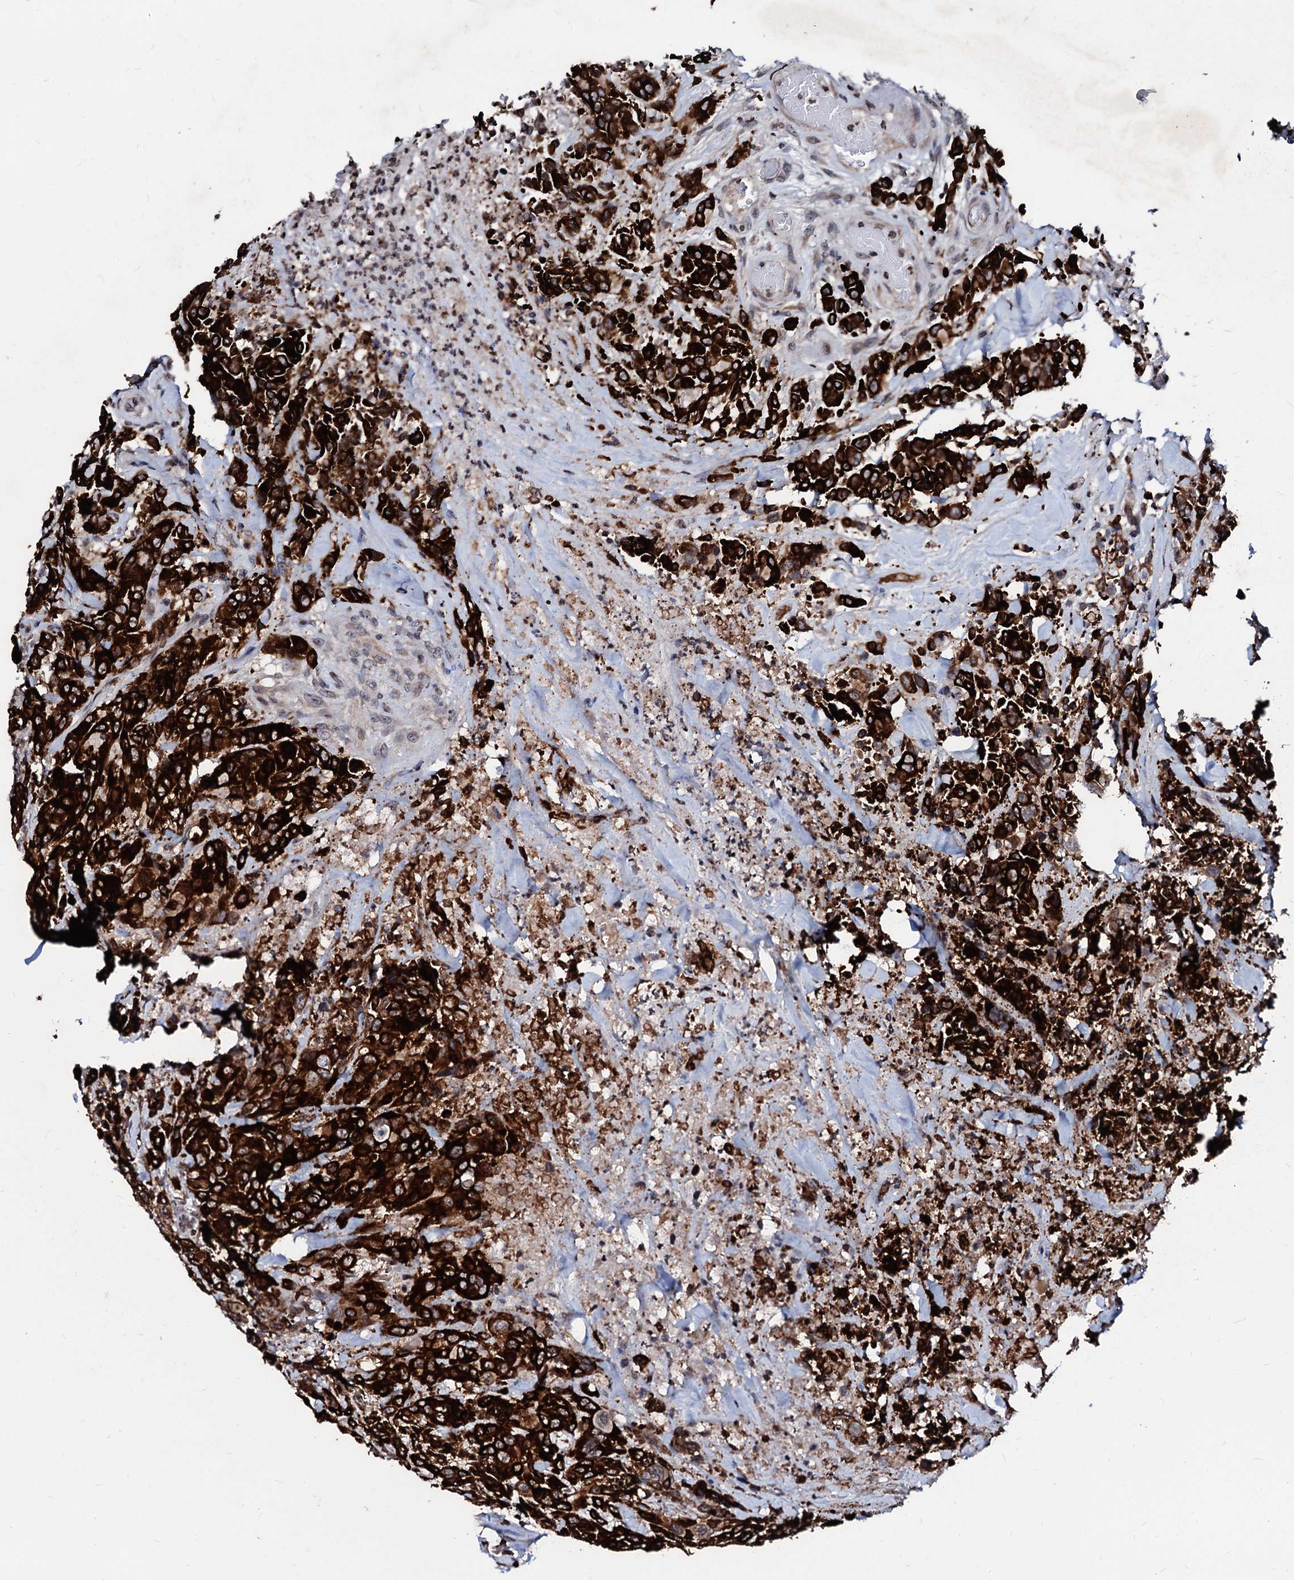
{"staining": {"intensity": "strong", "quantity": ">75%", "location": "cytoplasmic/membranous"}, "tissue": "colorectal cancer", "cell_type": "Tumor cells", "image_type": "cancer", "snomed": [{"axis": "morphology", "description": "Adenocarcinoma, NOS"}, {"axis": "topography", "description": "Colon"}], "caption": "The image displays a brown stain indicating the presence of a protein in the cytoplasmic/membranous of tumor cells in colorectal cancer. (brown staining indicates protein expression, while blue staining denotes nuclei).", "gene": "LSM11", "patient": {"sex": "male", "age": 62}}